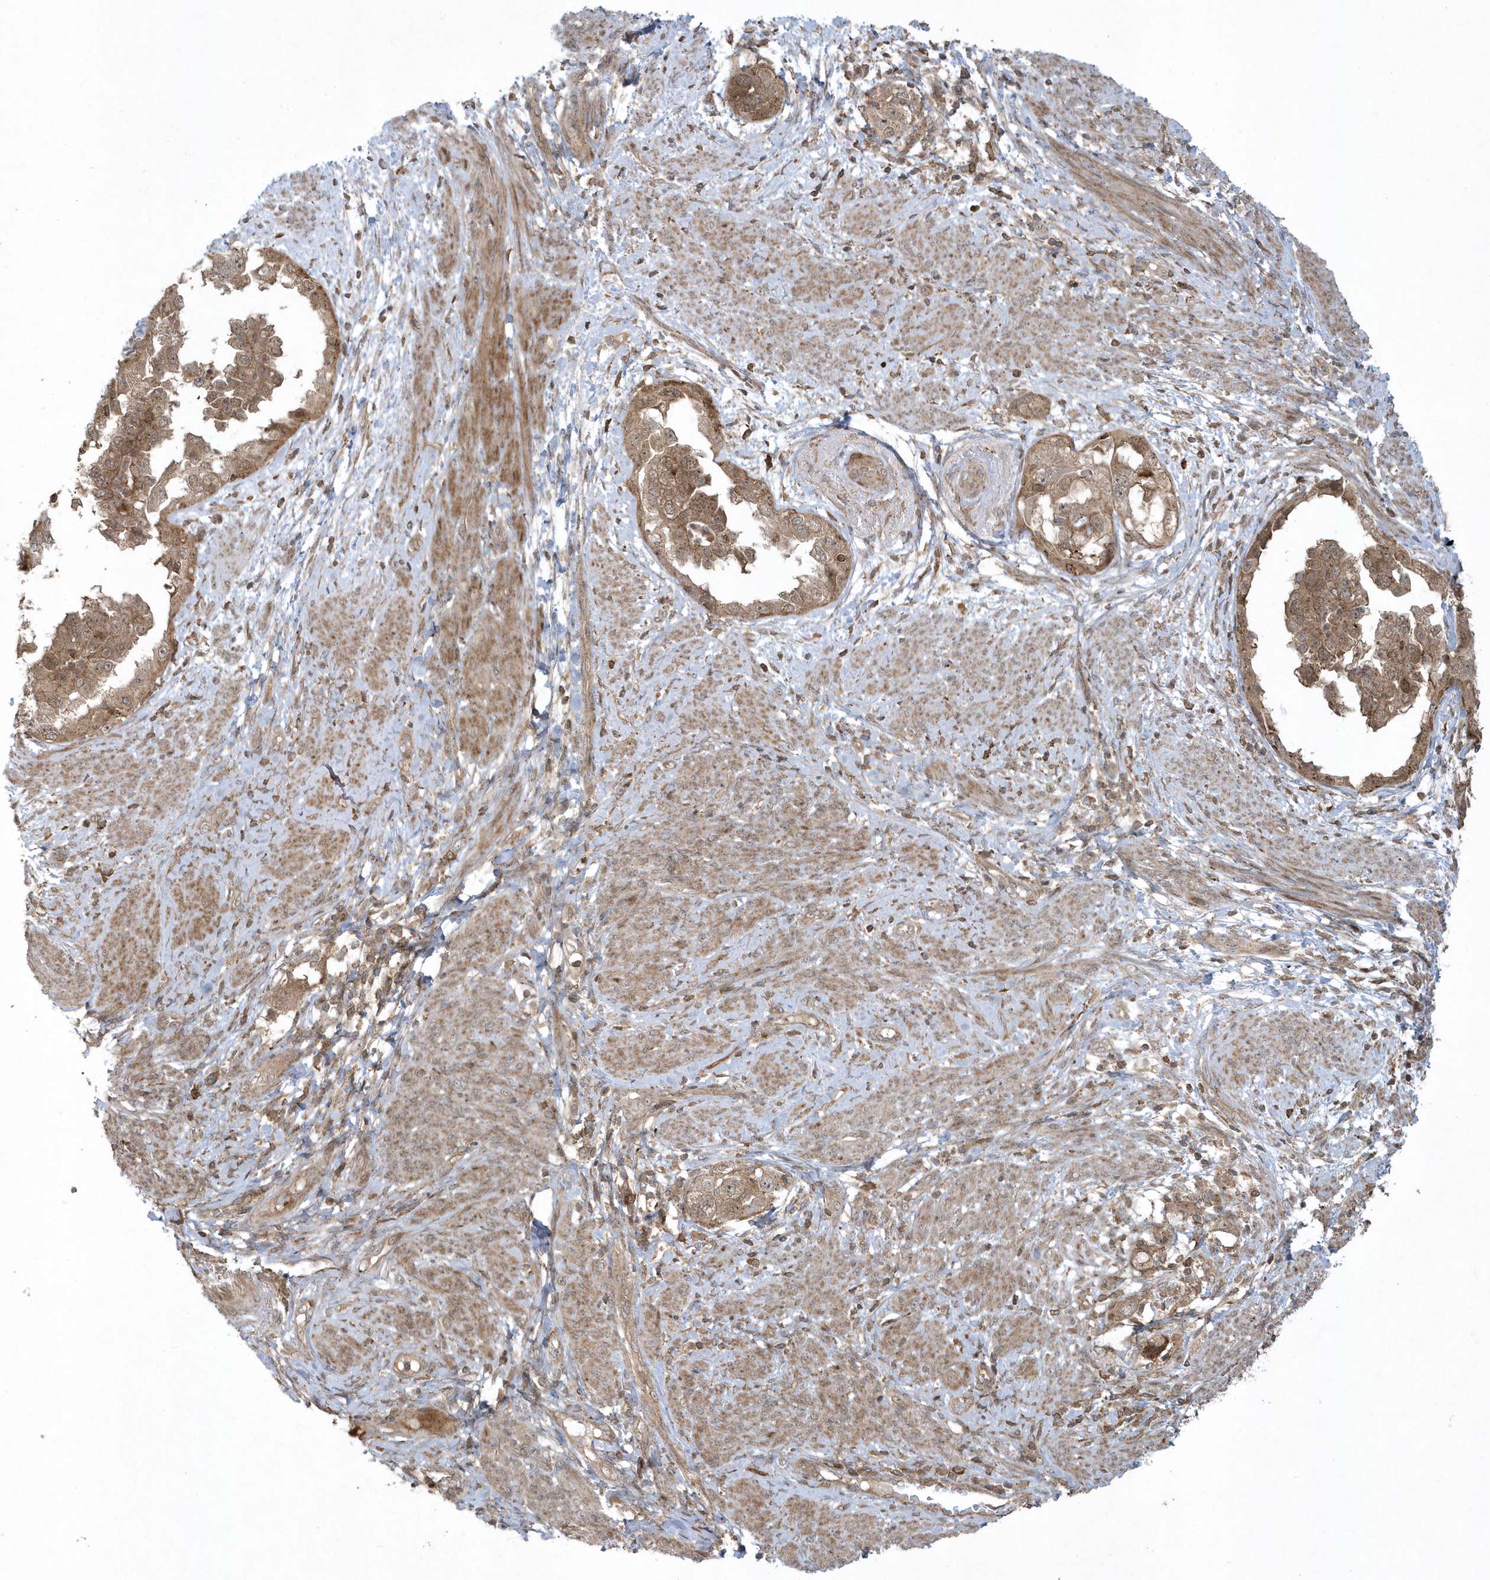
{"staining": {"intensity": "moderate", "quantity": ">75%", "location": "cytoplasmic/membranous"}, "tissue": "endometrial cancer", "cell_type": "Tumor cells", "image_type": "cancer", "snomed": [{"axis": "morphology", "description": "Adenocarcinoma, NOS"}, {"axis": "topography", "description": "Endometrium"}], "caption": "Protein analysis of adenocarcinoma (endometrial) tissue reveals moderate cytoplasmic/membranous positivity in about >75% of tumor cells.", "gene": "STAMBP", "patient": {"sex": "female", "age": 85}}